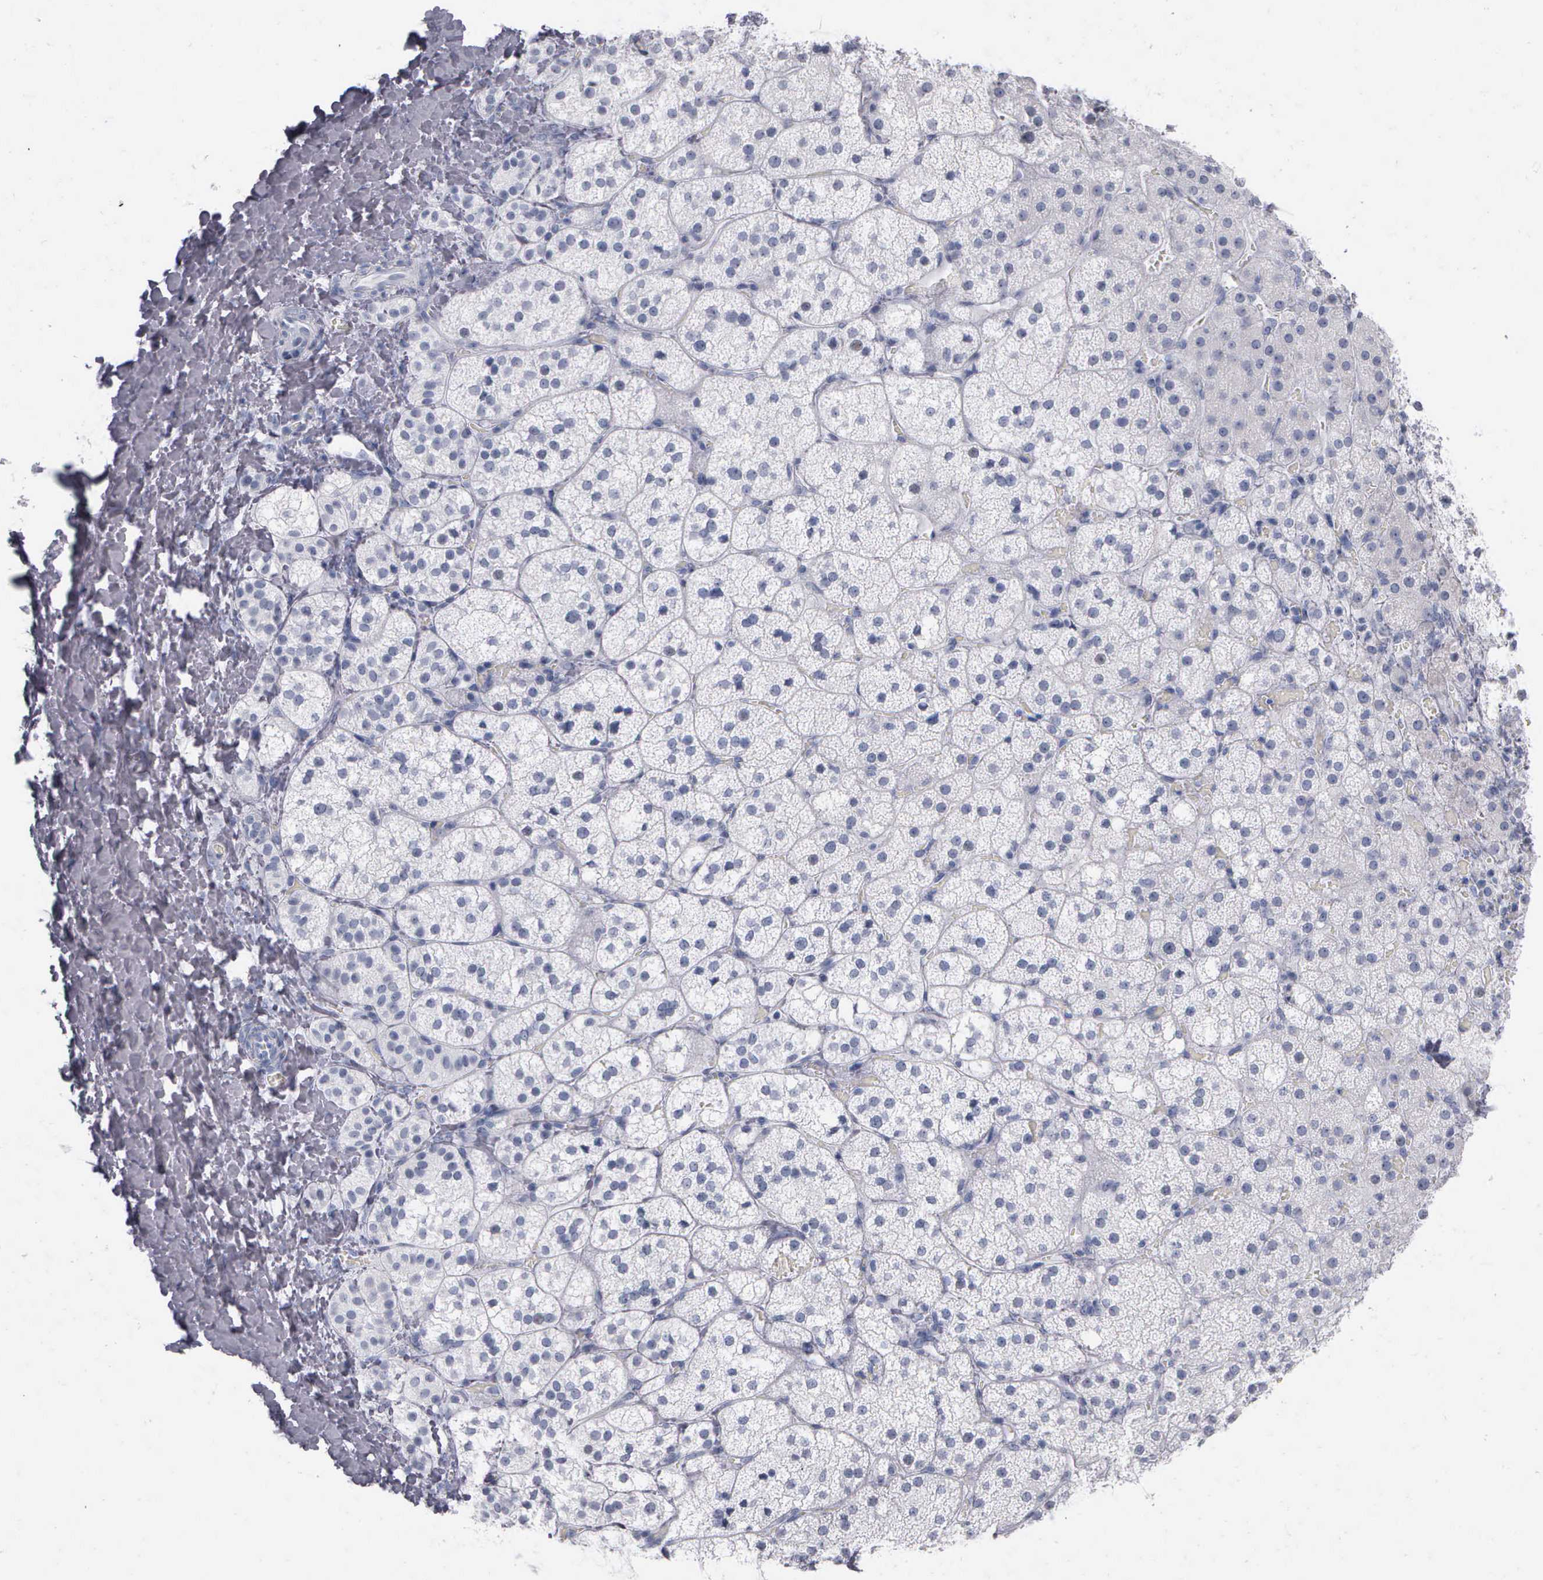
{"staining": {"intensity": "negative", "quantity": "none", "location": "none"}, "tissue": "adrenal gland", "cell_type": "Glandular cells", "image_type": "normal", "snomed": [{"axis": "morphology", "description": "Normal tissue, NOS"}, {"axis": "topography", "description": "Adrenal gland"}], "caption": "DAB (3,3'-diaminobenzidine) immunohistochemical staining of benign adrenal gland displays no significant staining in glandular cells. The staining was performed using DAB (3,3'-diaminobenzidine) to visualize the protein expression in brown, while the nuclei were stained in blue with hematoxylin (Magnification: 20x).", "gene": "NKX2", "patient": {"sex": "male", "age": 53}}